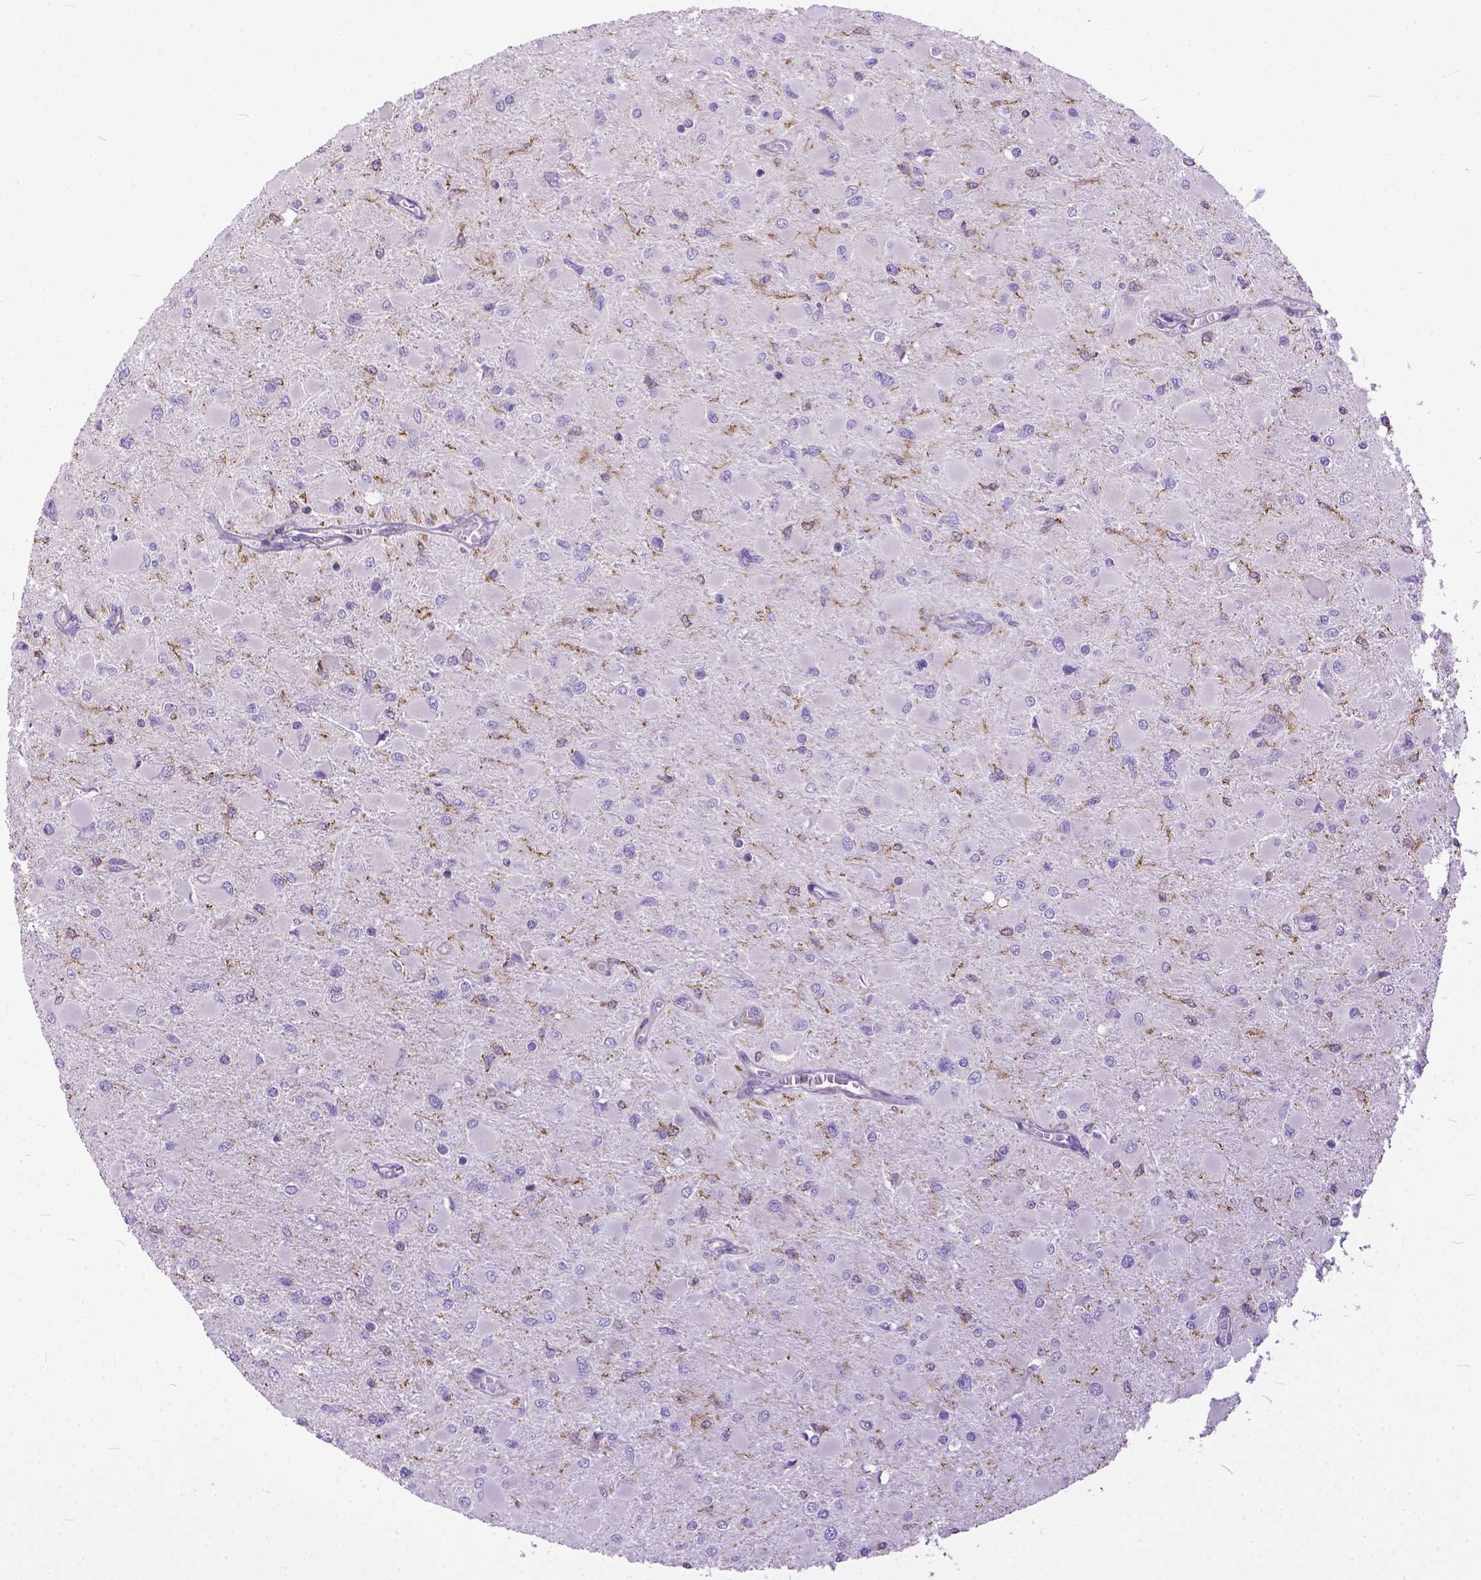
{"staining": {"intensity": "negative", "quantity": "none", "location": "none"}, "tissue": "glioma", "cell_type": "Tumor cells", "image_type": "cancer", "snomed": [{"axis": "morphology", "description": "Glioma, malignant, High grade"}, {"axis": "topography", "description": "Cerebral cortex"}], "caption": "IHC histopathology image of malignant glioma (high-grade) stained for a protein (brown), which exhibits no positivity in tumor cells.", "gene": "BANF2", "patient": {"sex": "female", "age": 36}}